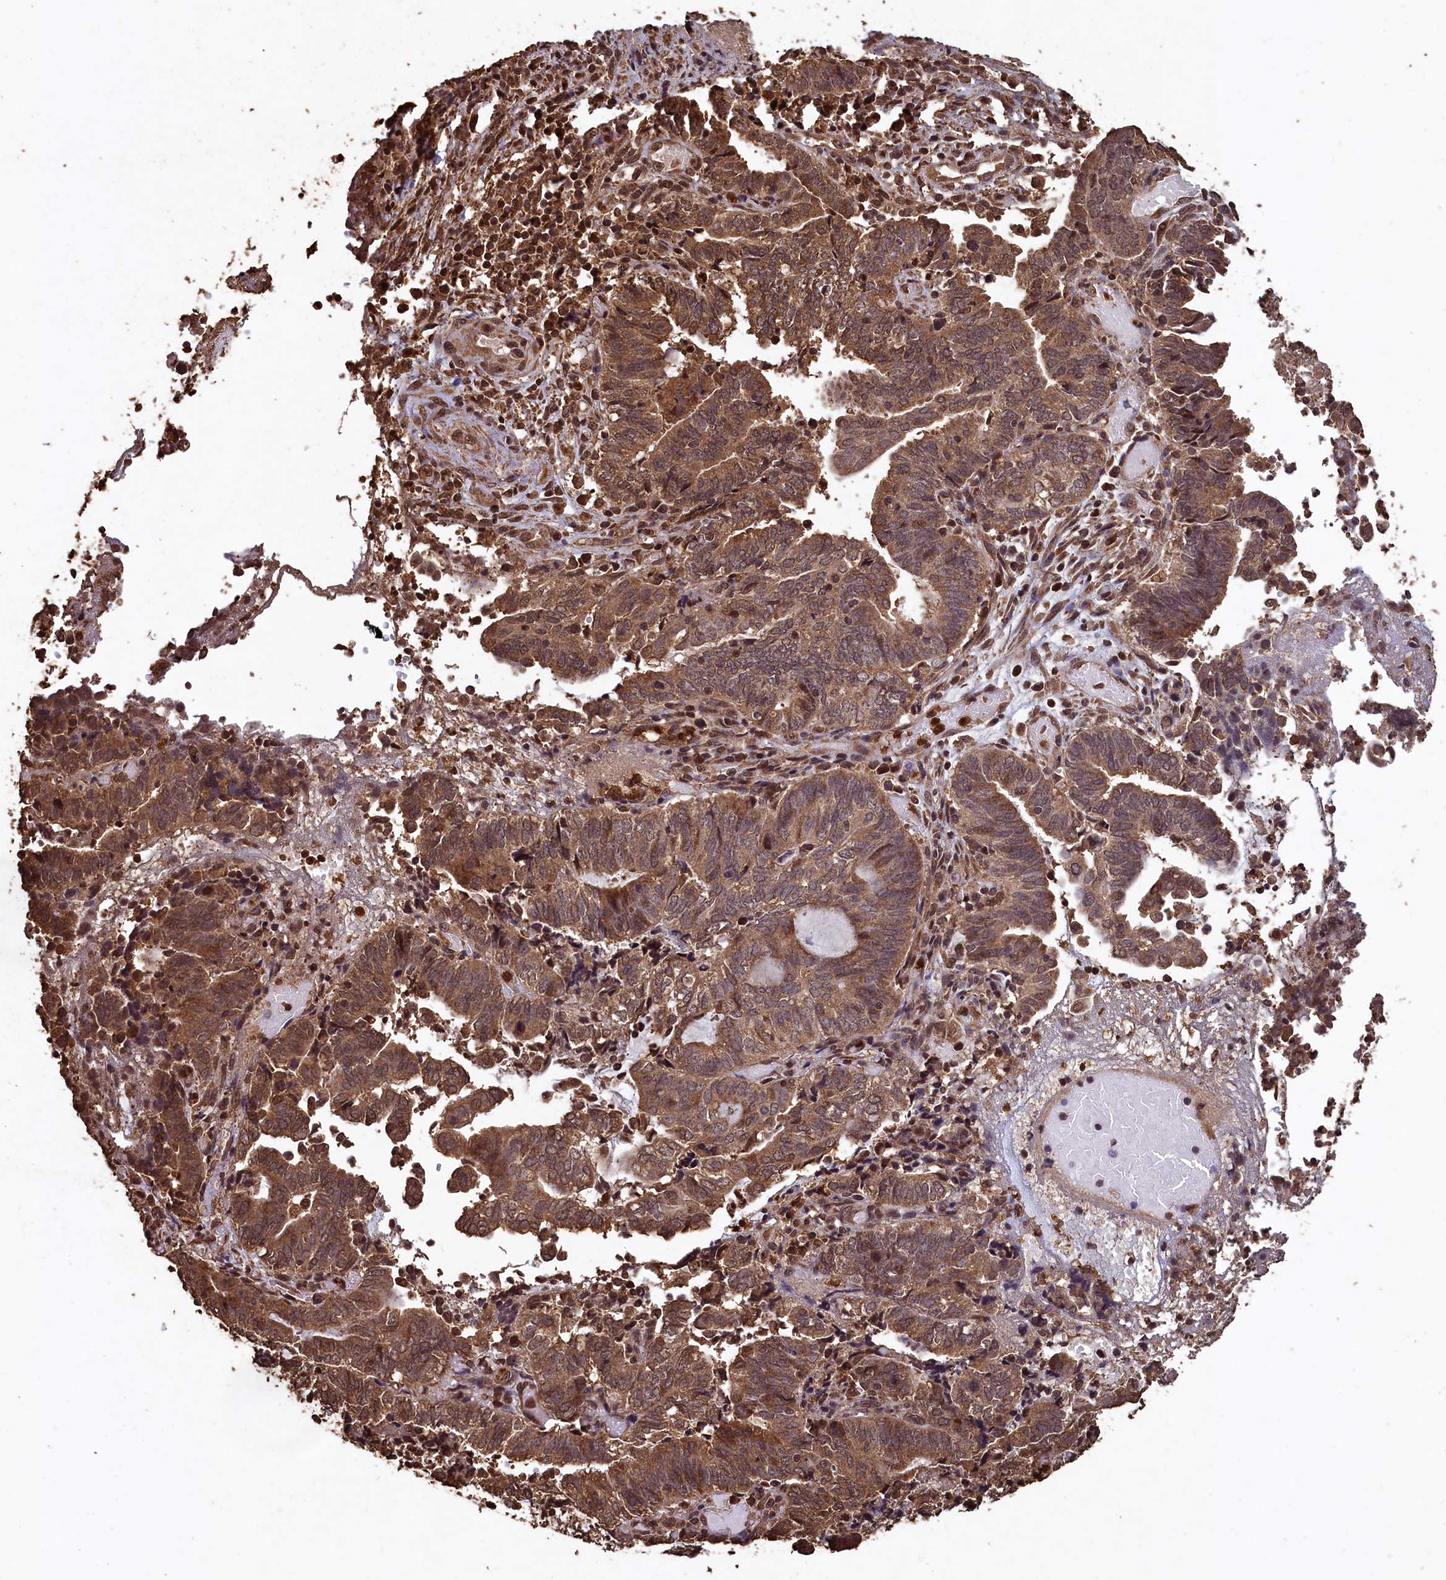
{"staining": {"intensity": "moderate", "quantity": ">75%", "location": "cytoplasmic/membranous,nuclear"}, "tissue": "endometrial cancer", "cell_type": "Tumor cells", "image_type": "cancer", "snomed": [{"axis": "morphology", "description": "Adenocarcinoma, NOS"}, {"axis": "topography", "description": "Uterus"}, {"axis": "topography", "description": "Endometrium"}], "caption": "Human endometrial adenocarcinoma stained with a brown dye shows moderate cytoplasmic/membranous and nuclear positive staining in approximately >75% of tumor cells.", "gene": "CEP57L1", "patient": {"sex": "female", "age": 70}}